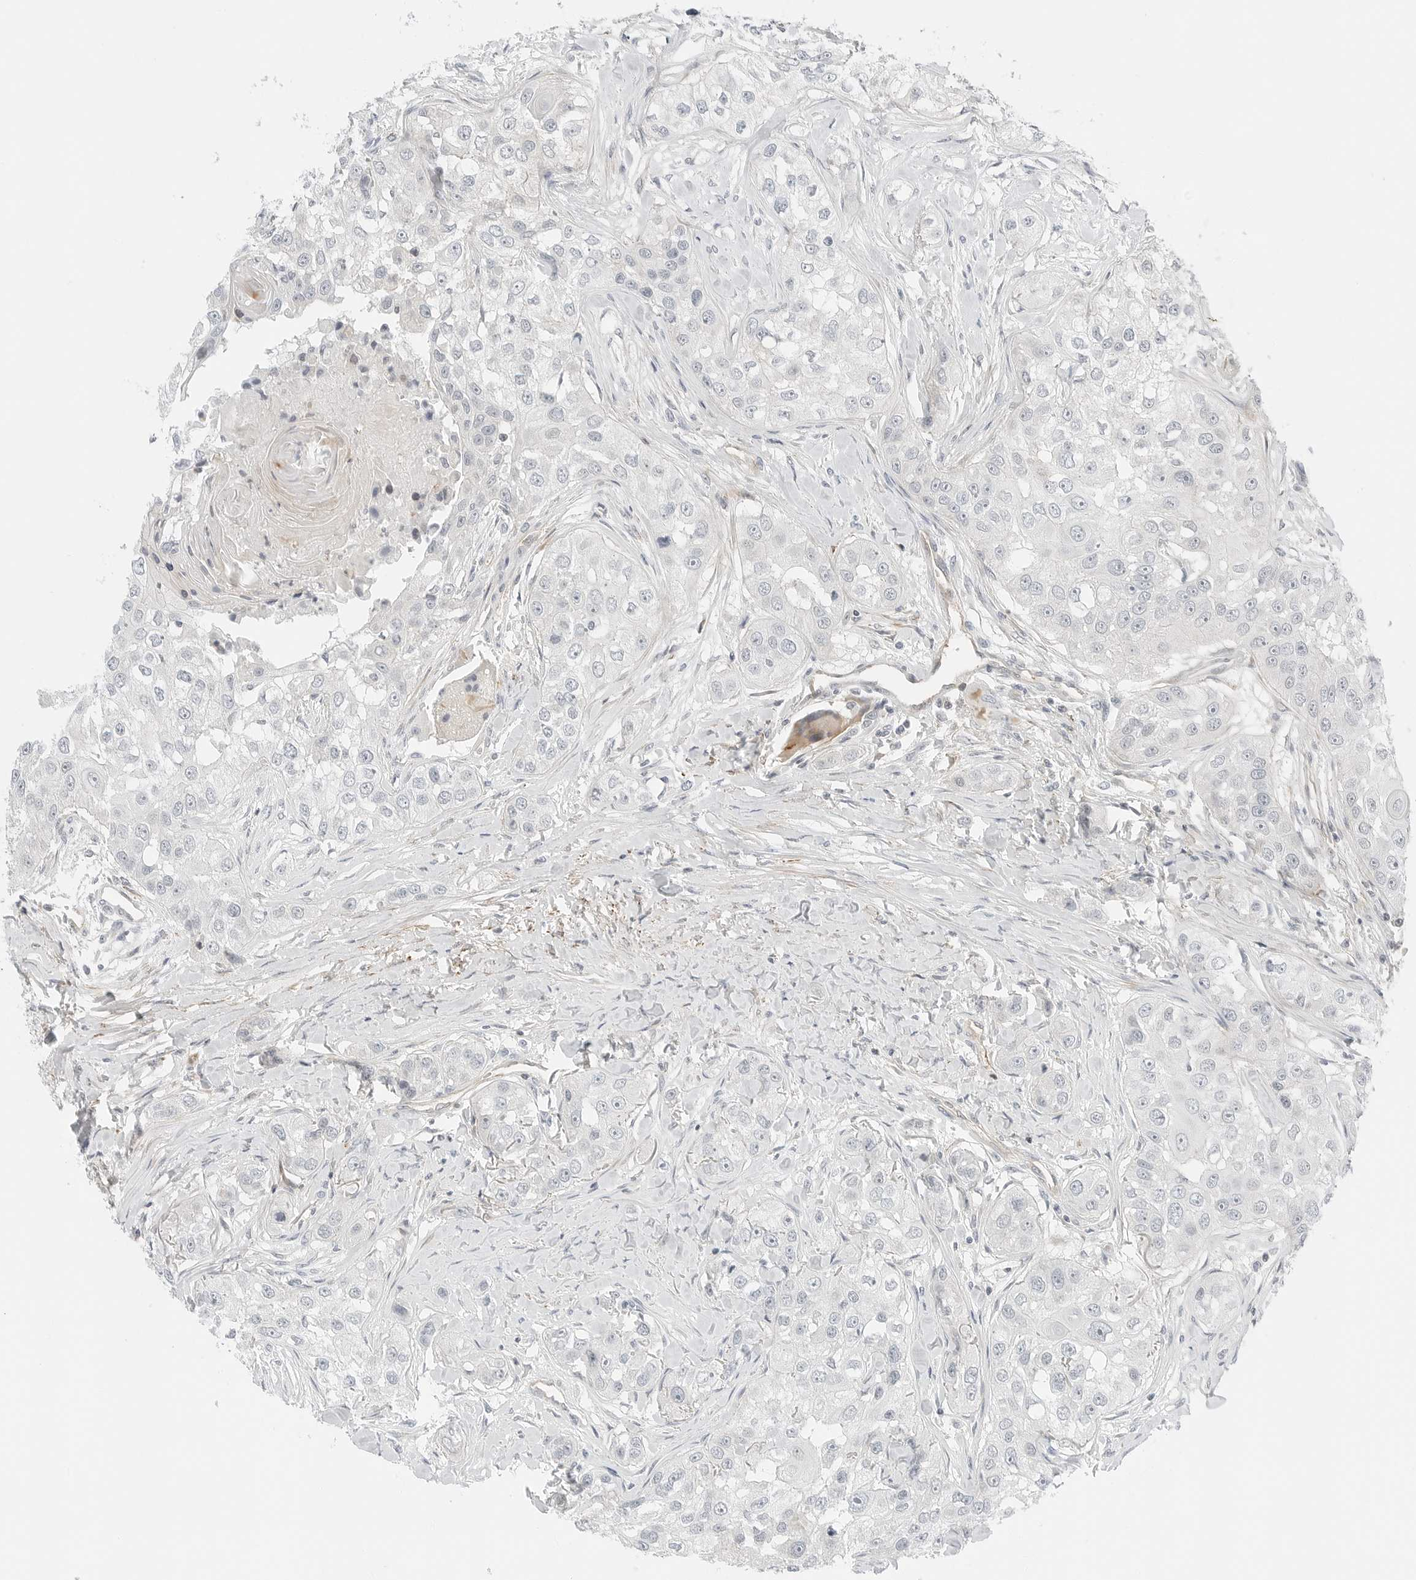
{"staining": {"intensity": "negative", "quantity": "none", "location": "none"}, "tissue": "head and neck cancer", "cell_type": "Tumor cells", "image_type": "cancer", "snomed": [{"axis": "morphology", "description": "Normal tissue, NOS"}, {"axis": "morphology", "description": "Squamous cell carcinoma, NOS"}, {"axis": "topography", "description": "Skeletal muscle"}, {"axis": "topography", "description": "Head-Neck"}], "caption": "A histopathology image of head and neck cancer (squamous cell carcinoma) stained for a protein exhibits no brown staining in tumor cells. (DAB immunohistochemistry (IHC), high magnification).", "gene": "IQCC", "patient": {"sex": "male", "age": 51}}